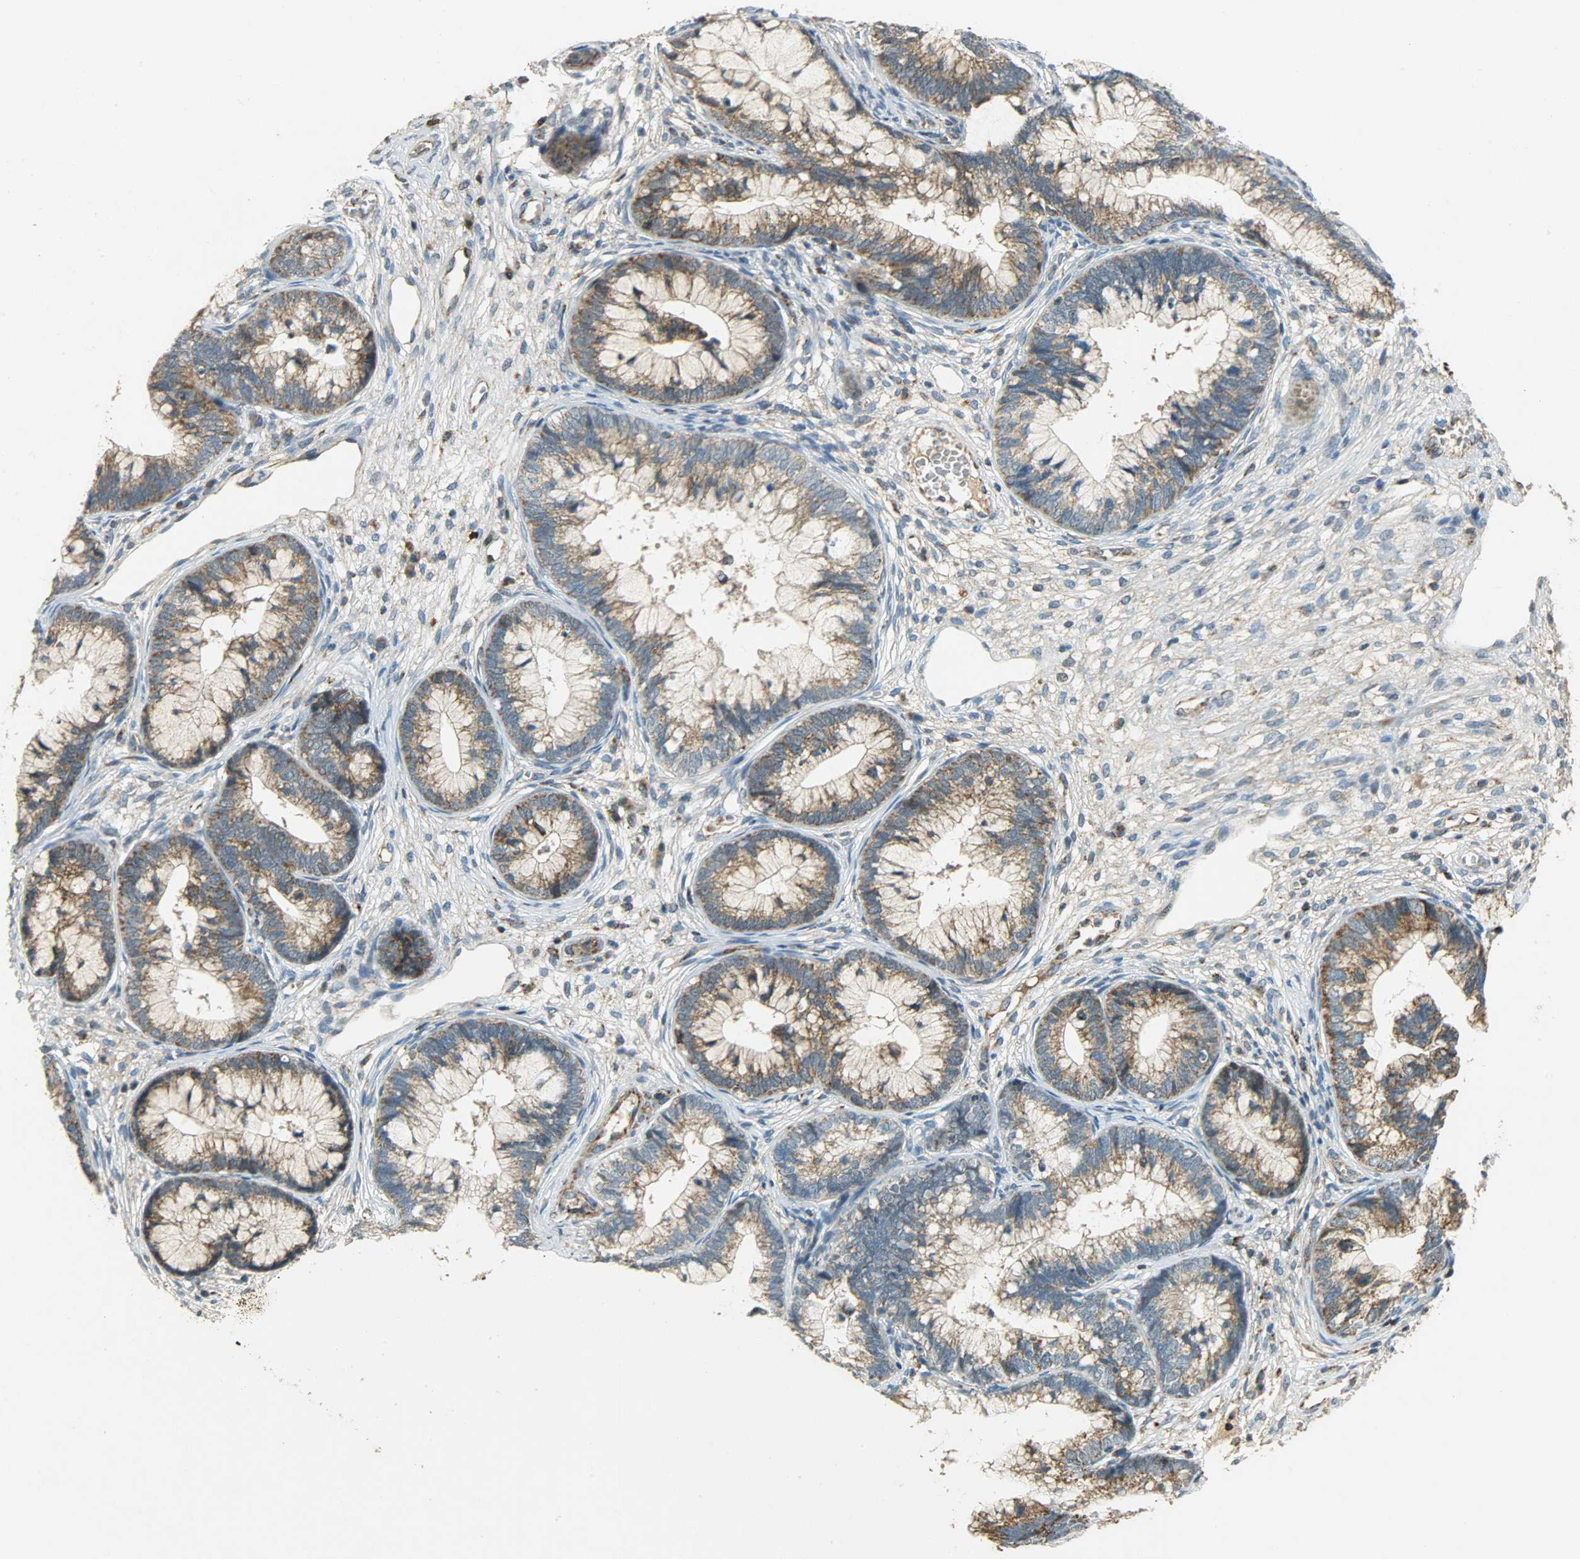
{"staining": {"intensity": "moderate", "quantity": ">75%", "location": "cytoplasmic/membranous"}, "tissue": "cervical cancer", "cell_type": "Tumor cells", "image_type": "cancer", "snomed": [{"axis": "morphology", "description": "Adenocarcinoma, NOS"}, {"axis": "topography", "description": "Cervix"}], "caption": "A micrograph of cervical cancer stained for a protein reveals moderate cytoplasmic/membranous brown staining in tumor cells.", "gene": "HDHD5", "patient": {"sex": "female", "age": 44}}